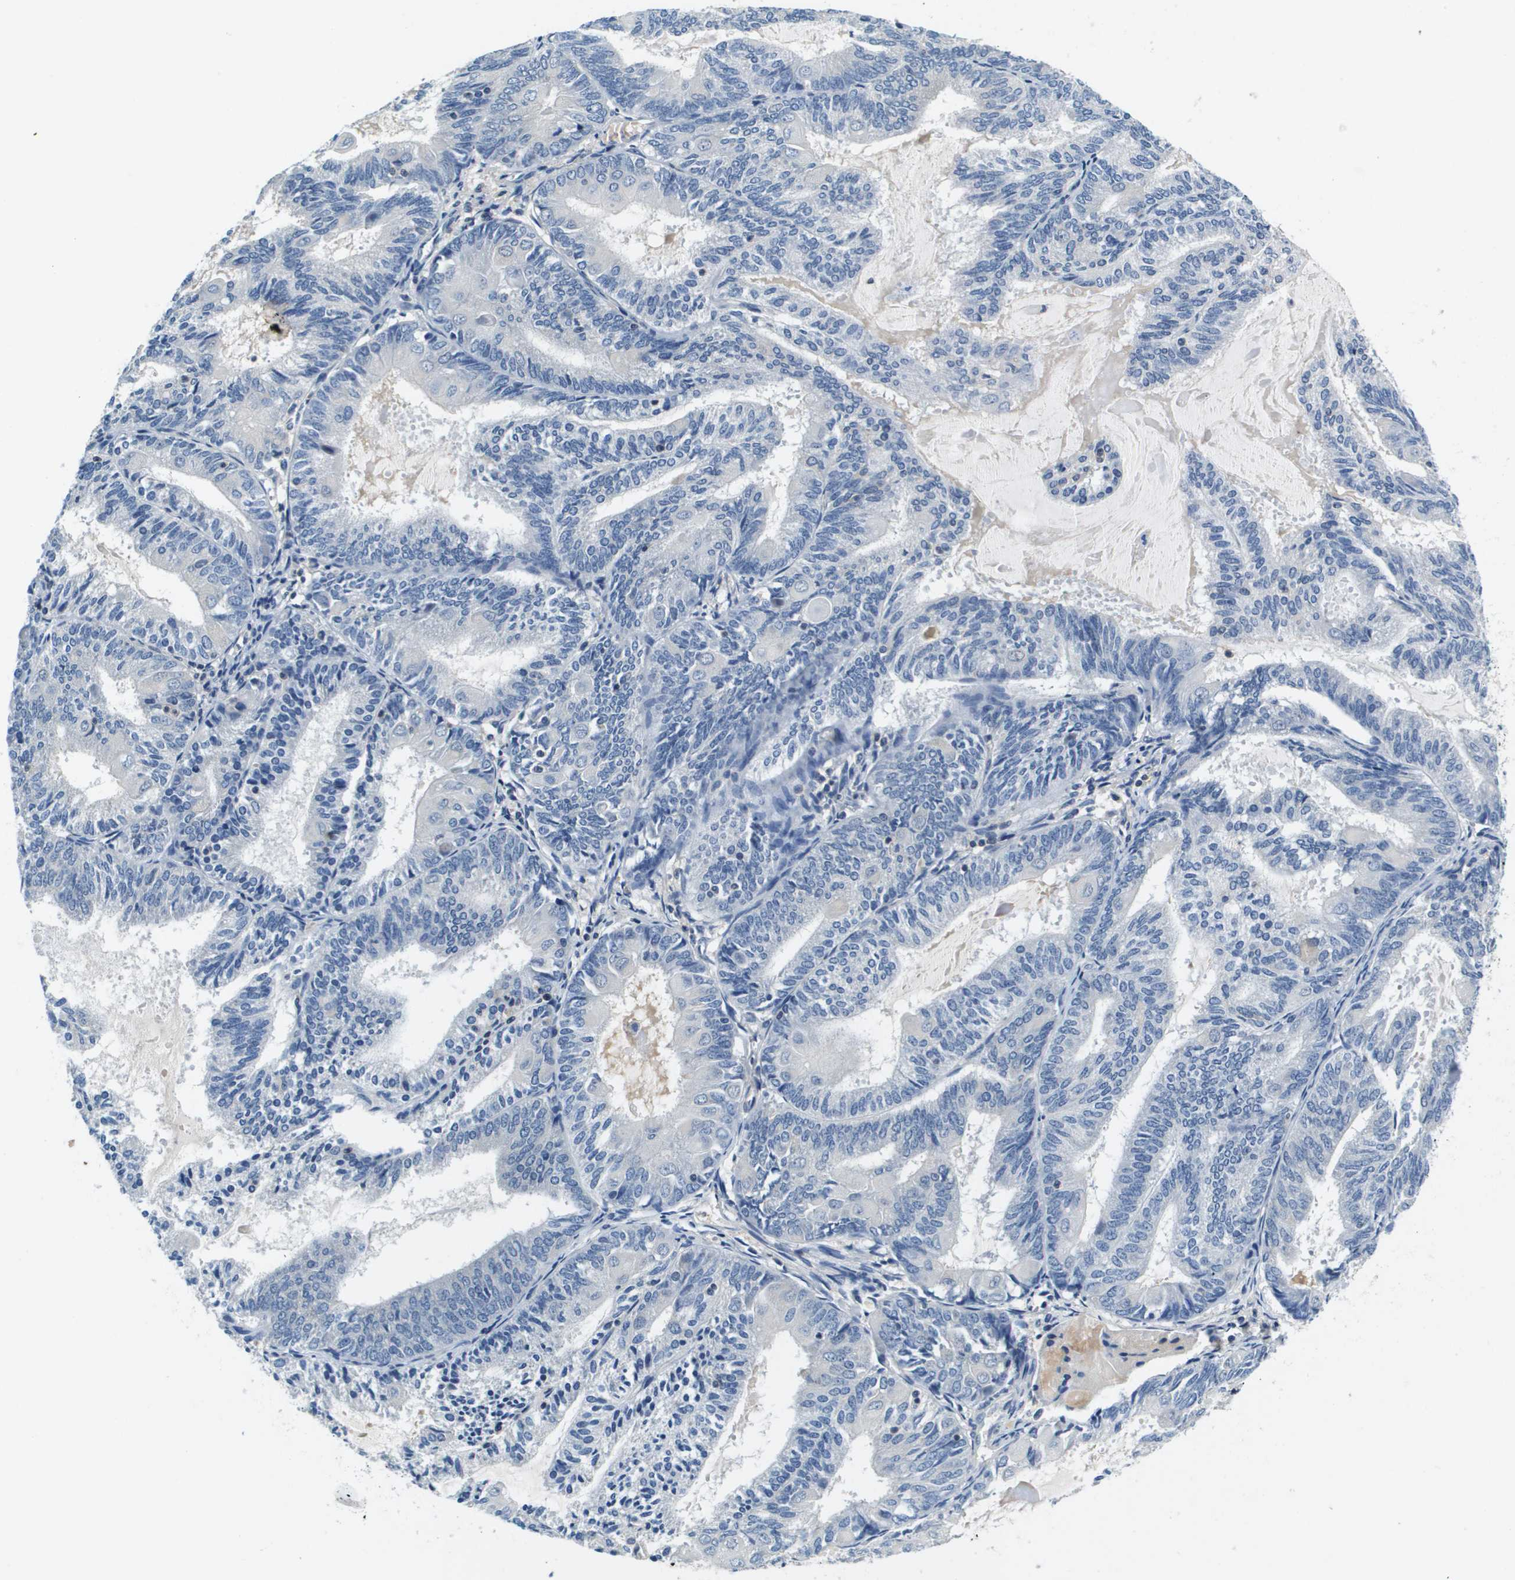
{"staining": {"intensity": "negative", "quantity": "none", "location": "none"}, "tissue": "endometrial cancer", "cell_type": "Tumor cells", "image_type": "cancer", "snomed": [{"axis": "morphology", "description": "Adenocarcinoma, NOS"}, {"axis": "topography", "description": "Endometrium"}], "caption": "Adenocarcinoma (endometrial) was stained to show a protein in brown. There is no significant positivity in tumor cells.", "gene": "KCNQ5", "patient": {"sex": "female", "age": 81}}